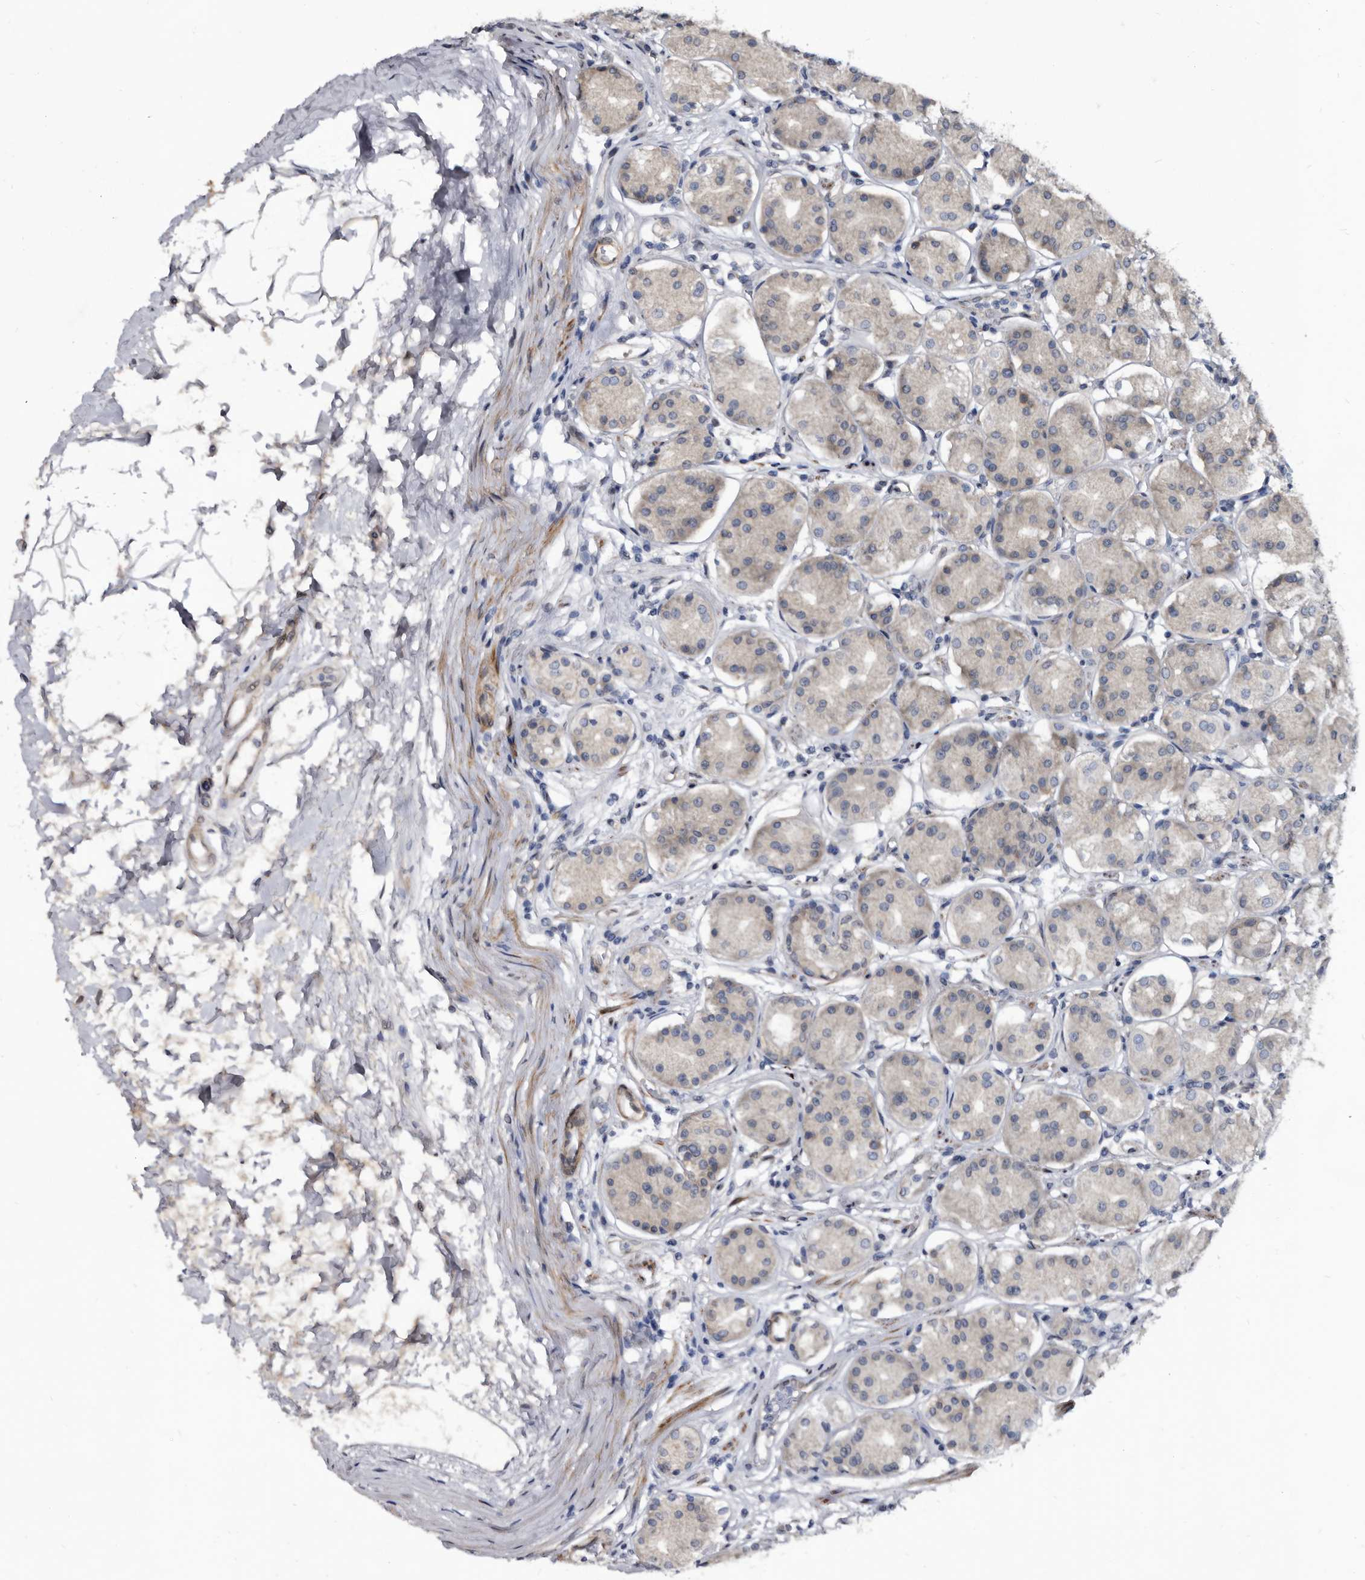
{"staining": {"intensity": "weak", "quantity": "<25%", "location": "cytoplasmic/membranous"}, "tissue": "stomach", "cell_type": "Glandular cells", "image_type": "normal", "snomed": [{"axis": "morphology", "description": "Normal tissue, NOS"}, {"axis": "topography", "description": "Stomach"}, {"axis": "topography", "description": "Stomach, lower"}], "caption": "A histopathology image of stomach stained for a protein demonstrates no brown staining in glandular cells.", "gene": "PROM1", "patient": {"sex": "female", "age": 56}}